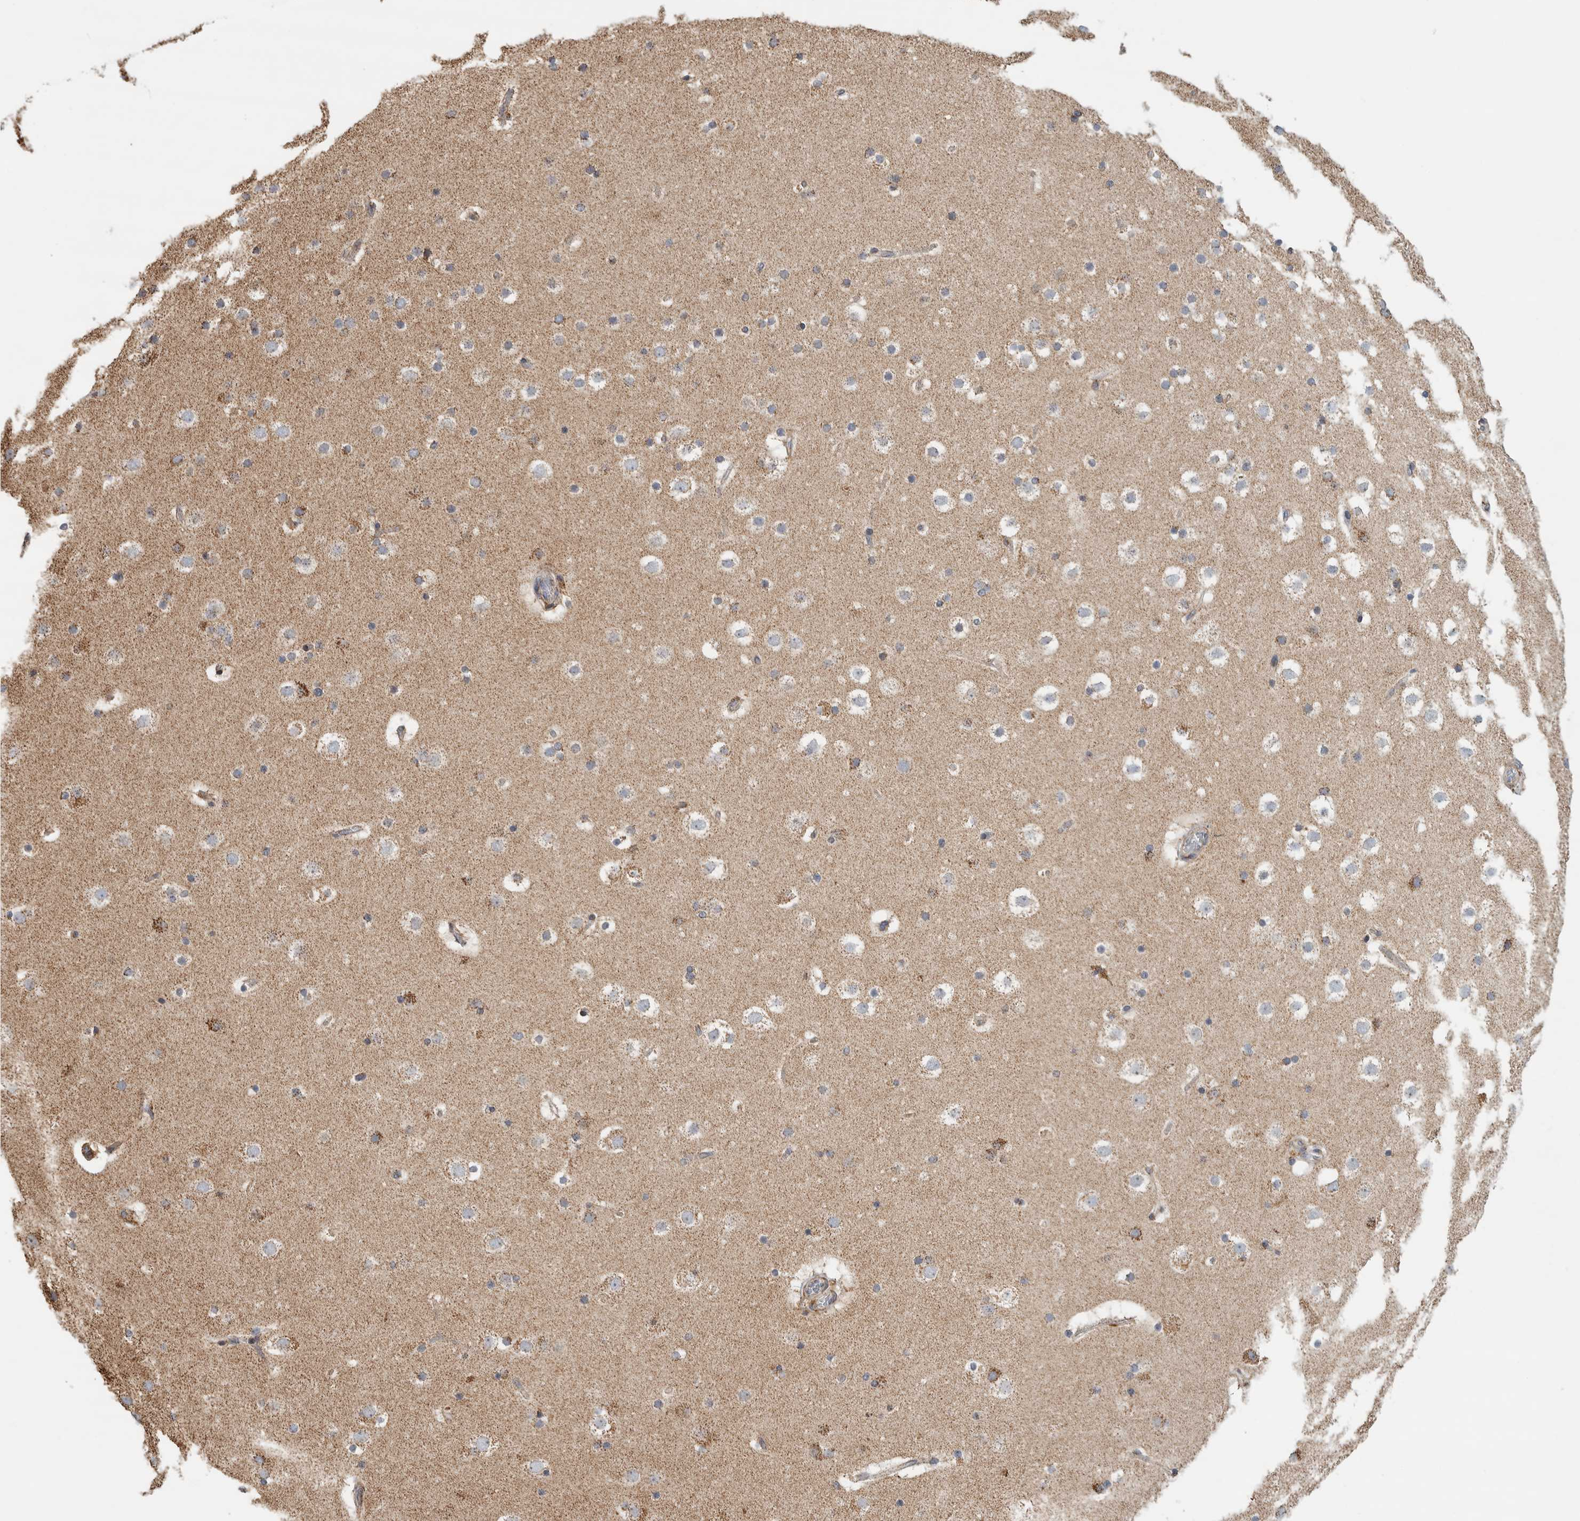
{"staining": {"intensity": "moderate", "quantity": "25%-75%", "location": "cytoplasmic/membranous"}, "tissue": "cerebral cortex", "cell_type": "Endothelial cells", "image_type": "normal", "snomed": [{"axis": "morphology", "description": "Normal tissue, NOS"}, {"axis": "topography", "description": "Cerebral cortex"}], "caption": "Moderate cytoplasmic/membranous staining for a protein is present in about 25%-75% of endothelial cells of unremarkable cerebral cortex using IHC.", "gene": "AFP", "patient": {"sex": "male", "age": 57}}